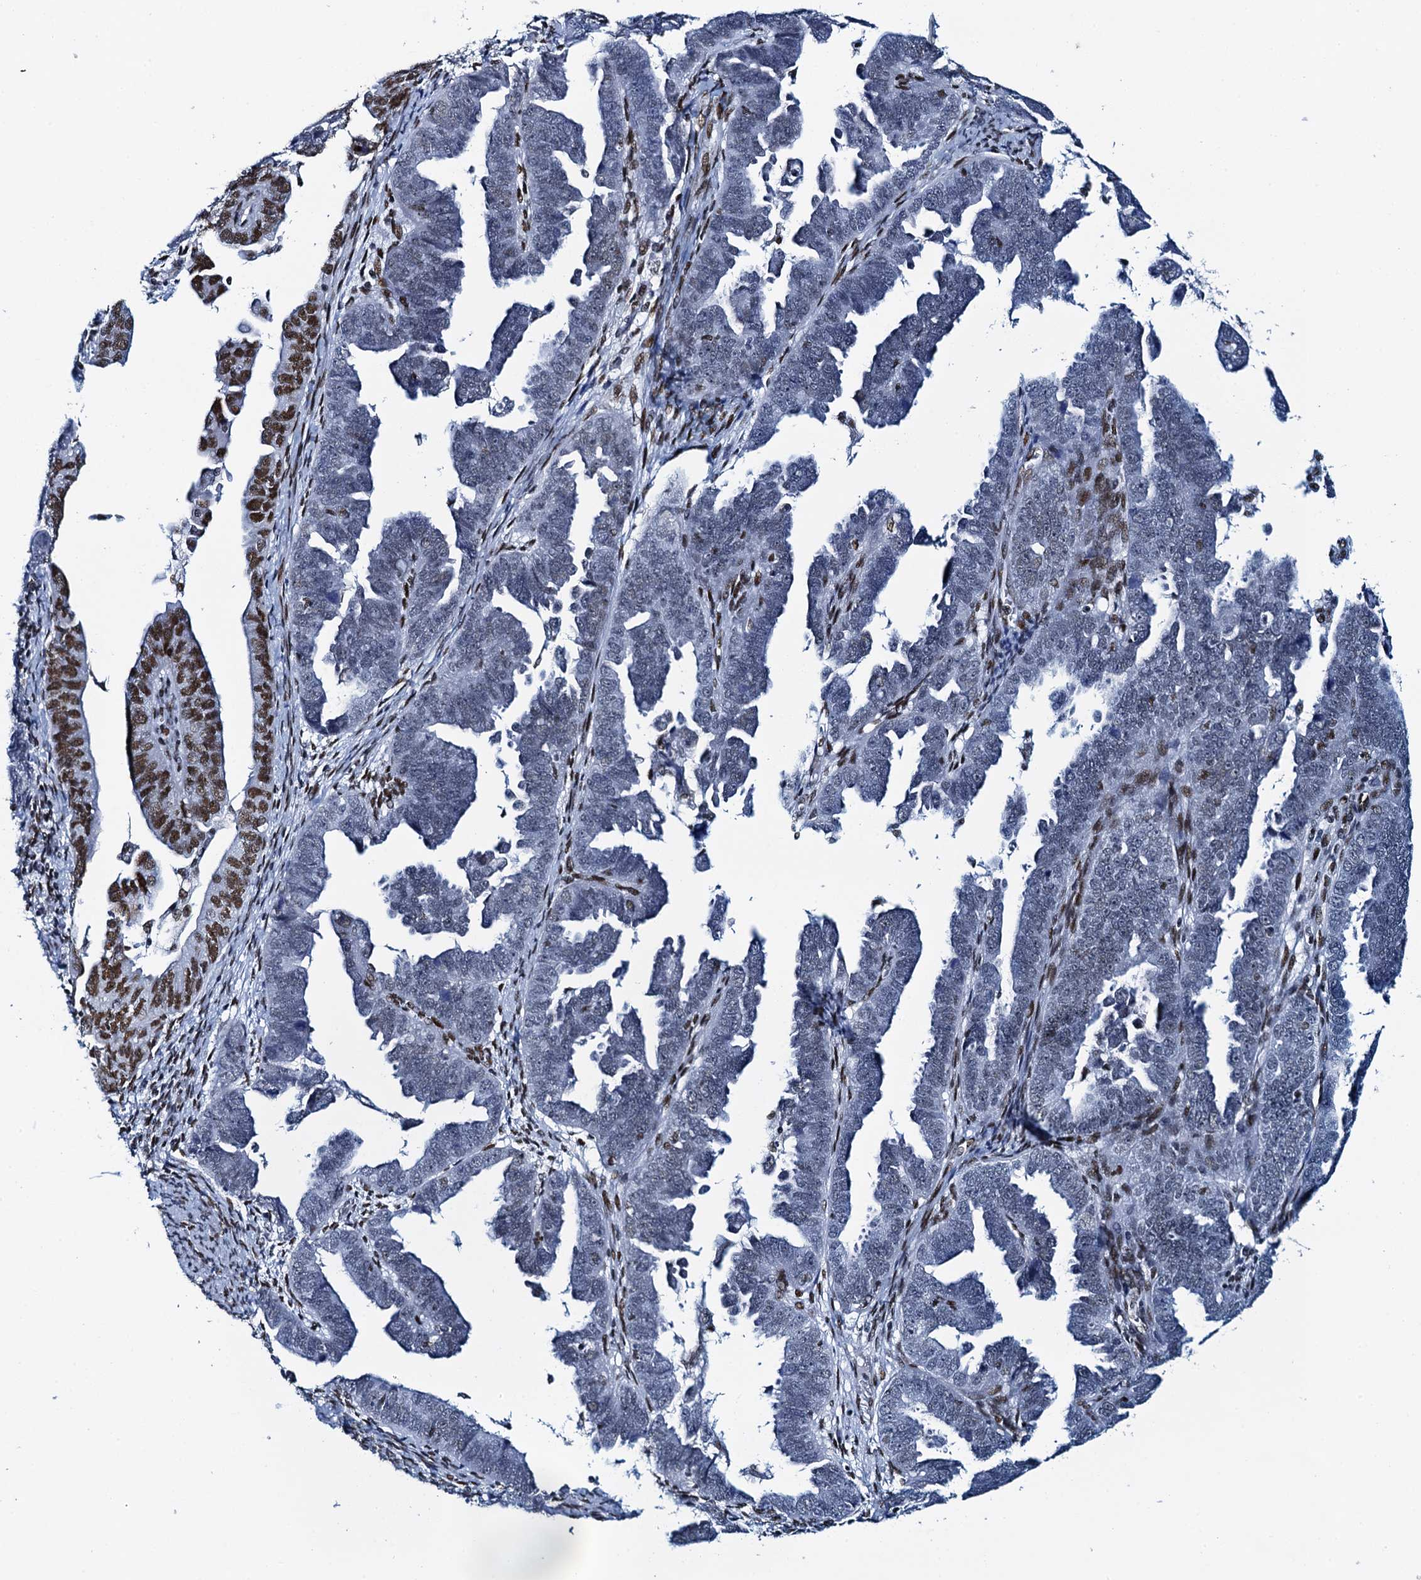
{"staining": {"intensity": "moderate", "quantity": "<25%", "location": "nuclear"}, "tissue": "endometrial cancer", "cell_type": "Tumor cells", "image_type": "cancer", "snomed": [{"axis": "morphology", "description": "Adenocarcinoma, NOS"}, {"axis": "topography", "description": "Endometrium"}], "caption": "An immunohistochemistry (IHC) histopathology image of neoplastic tissue is shown. Protein staining in brown shows moderate nuclear positivity in endometrial cancer (adenocarcinoma) within tumor cells.", "gene": "HNRNPUL2", "patient": {"sex": "female", "age": 75}}